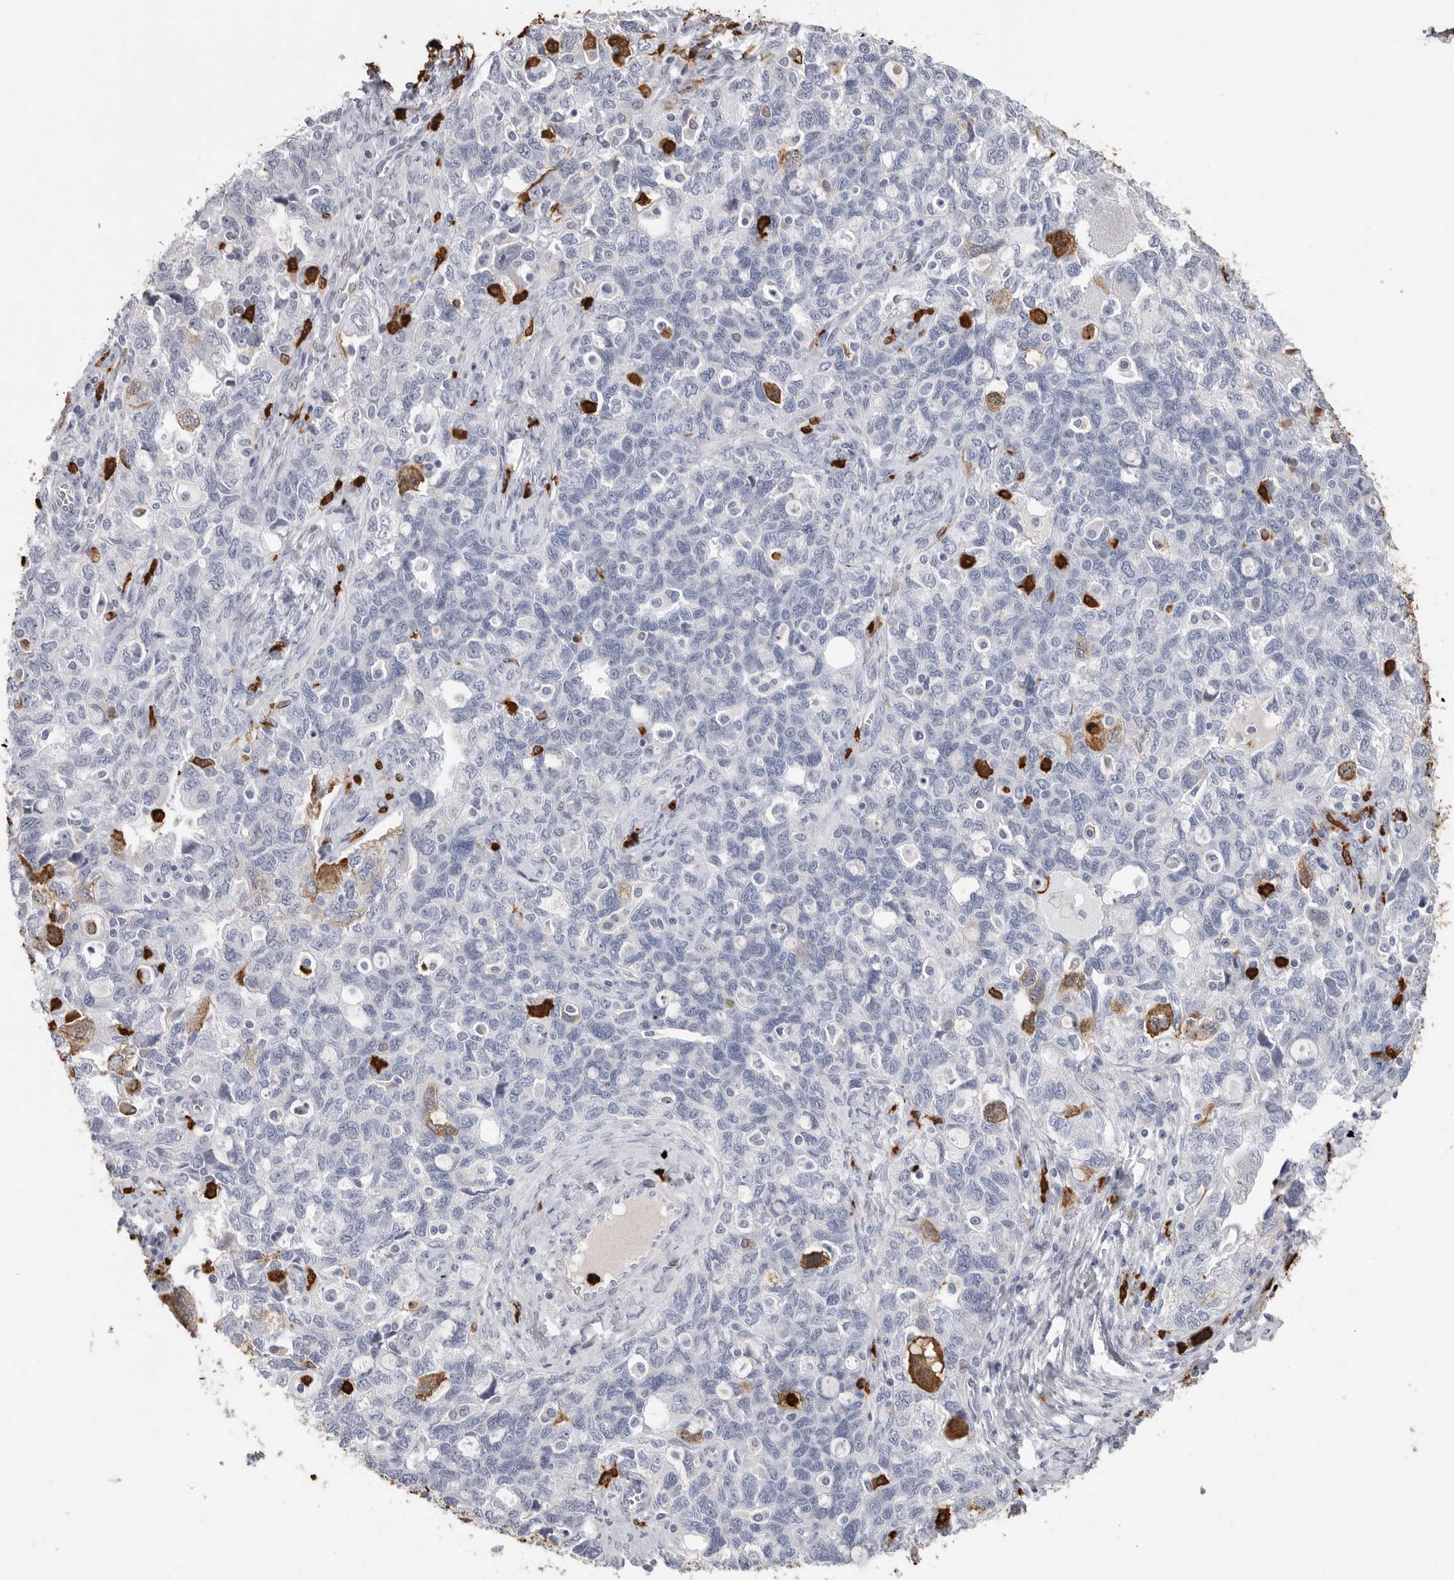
{"staining": {"intensity": "negative", "quantity": "none", "location": "none"}, "tissue": "ovarian cancer", "cell_type": "Tumor cells", "image_type": "cancer", "snomed": [{"axis": "morphology", "description": "Carcinoma, NOS"}, {"axis": "morphology", "description": "Cystadenocarcinoma, serous, NOS"}, {"axis": "topography", "description": "Ovary"}], "caption": "Ovarian cancer was stained to show a protein in brown. There is no significant expression in tumor cells.", "gene": "CYB561D1", "patient": {"sex": "female", "age": 69}}